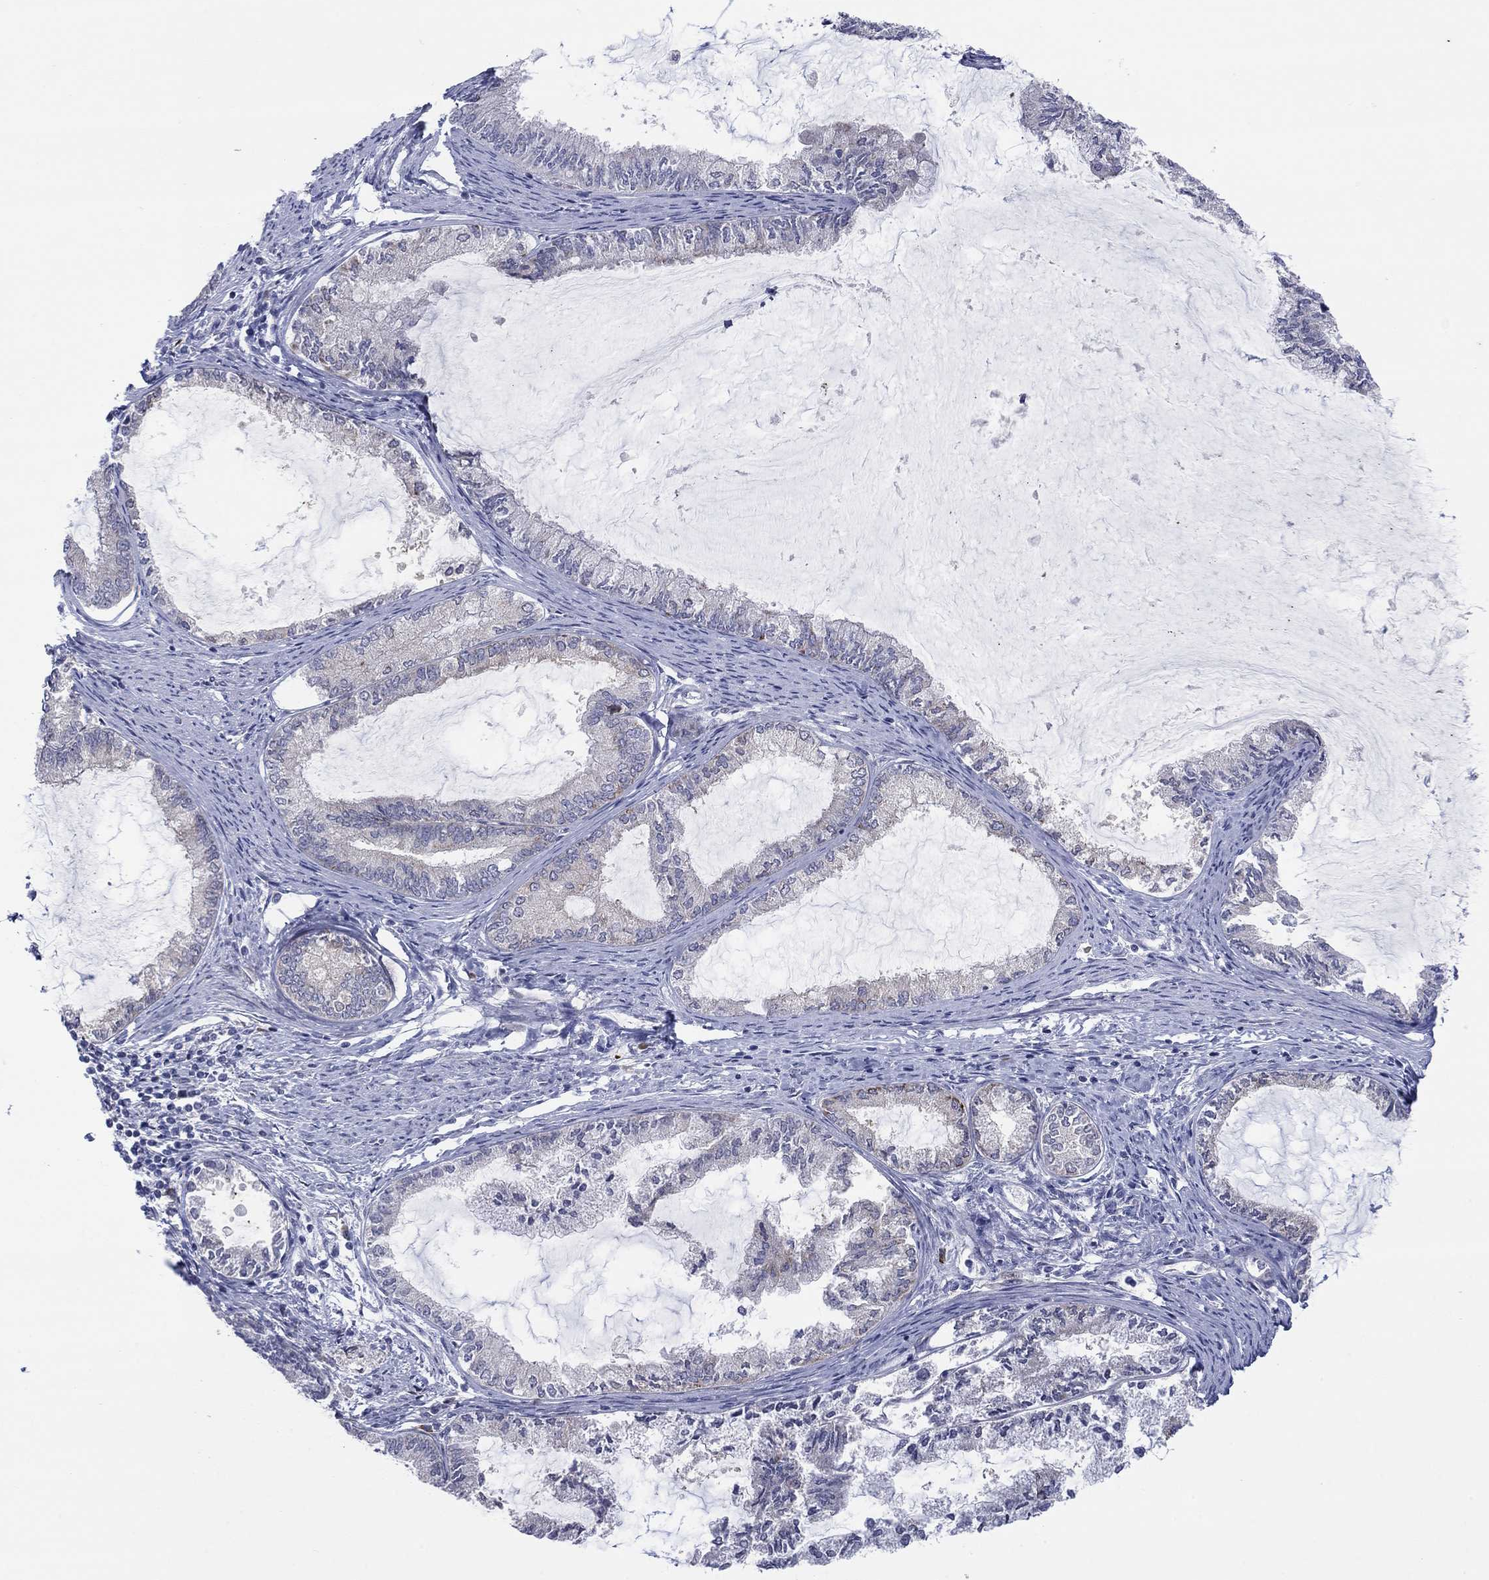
{"staining": {"intensity": "negative", "quantity": "none", "location": "none"}, "tissue": "endometrial cancer", "cell_type": "Tumor cells", "image_type": "cancer", "snomed": [{"axis": "morphology", "description": "Adenocarcinoma, NOS"}, {"axis": "topography", "description": "Endometrium"}], "caption": "Human endometrial adenocarcinoma stained for a protein using immunohistochemistry (IHC) reveals no positivity in tumor cells.", "gene": "TTC21B", "patient": {"sex": "female", "age": 86}}